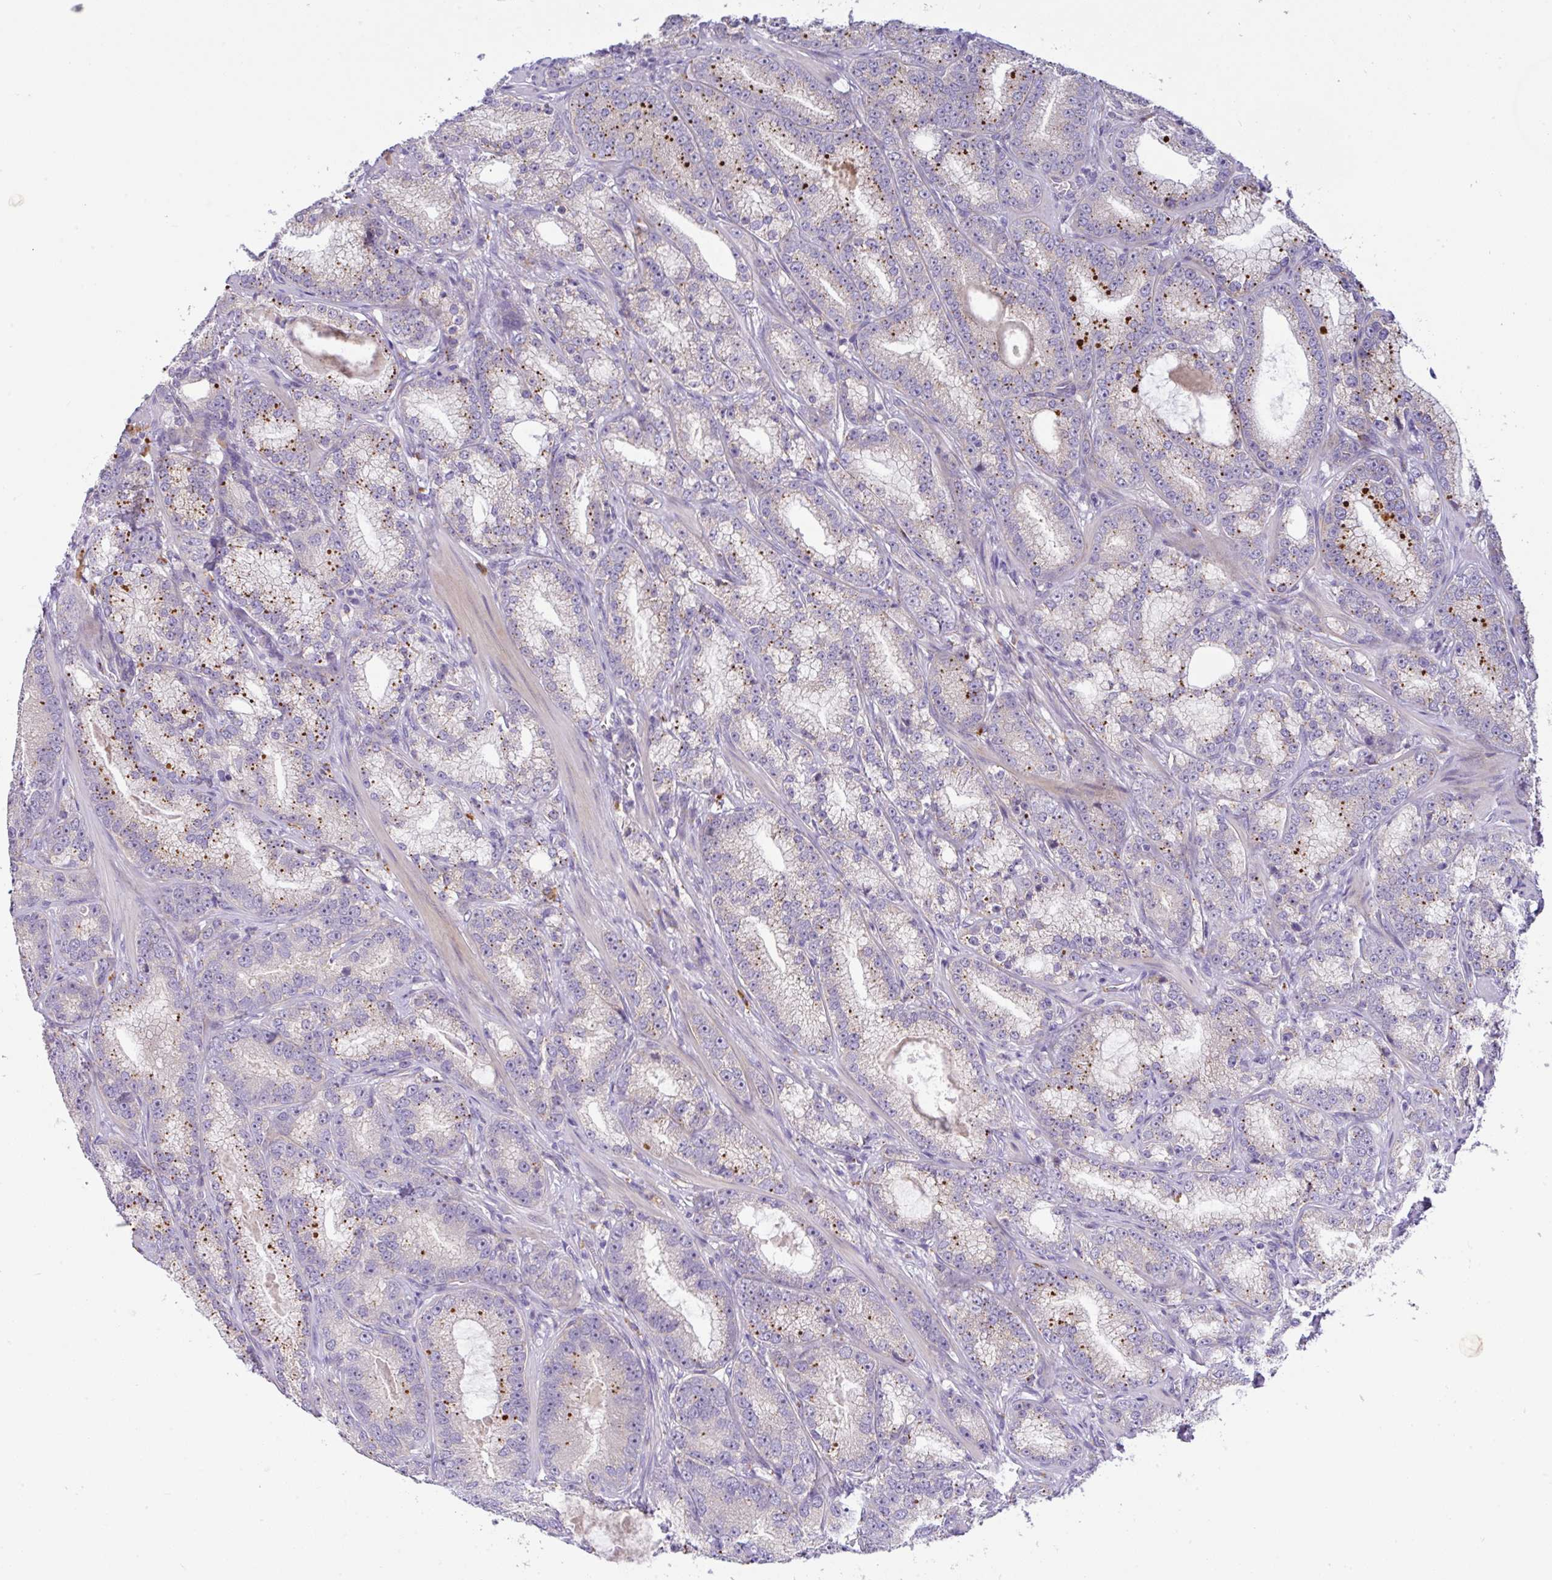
{"staining": {"intensity": "moderate", "quantity": "25%-75%", "location": "cytoplasmic/membranous"}, "tissue": "prostate cancer", "cell_type": "Tumor cells", "image_type": "cancer", "snomed": [{"axis": "morphology", "description": "Adenocarcinoma, High grade"}, {"axis": "topography", "description": "Prostate"}], "caption": "Moderate cytoplasmic/membranous protein positivity is appreciated in approximately 25%-75% of tumor cells in prostate cancer (adenocarcinoma (high-grade)).", "gene": "EPN3", "patient": {"sex": "male", "age": 65}}